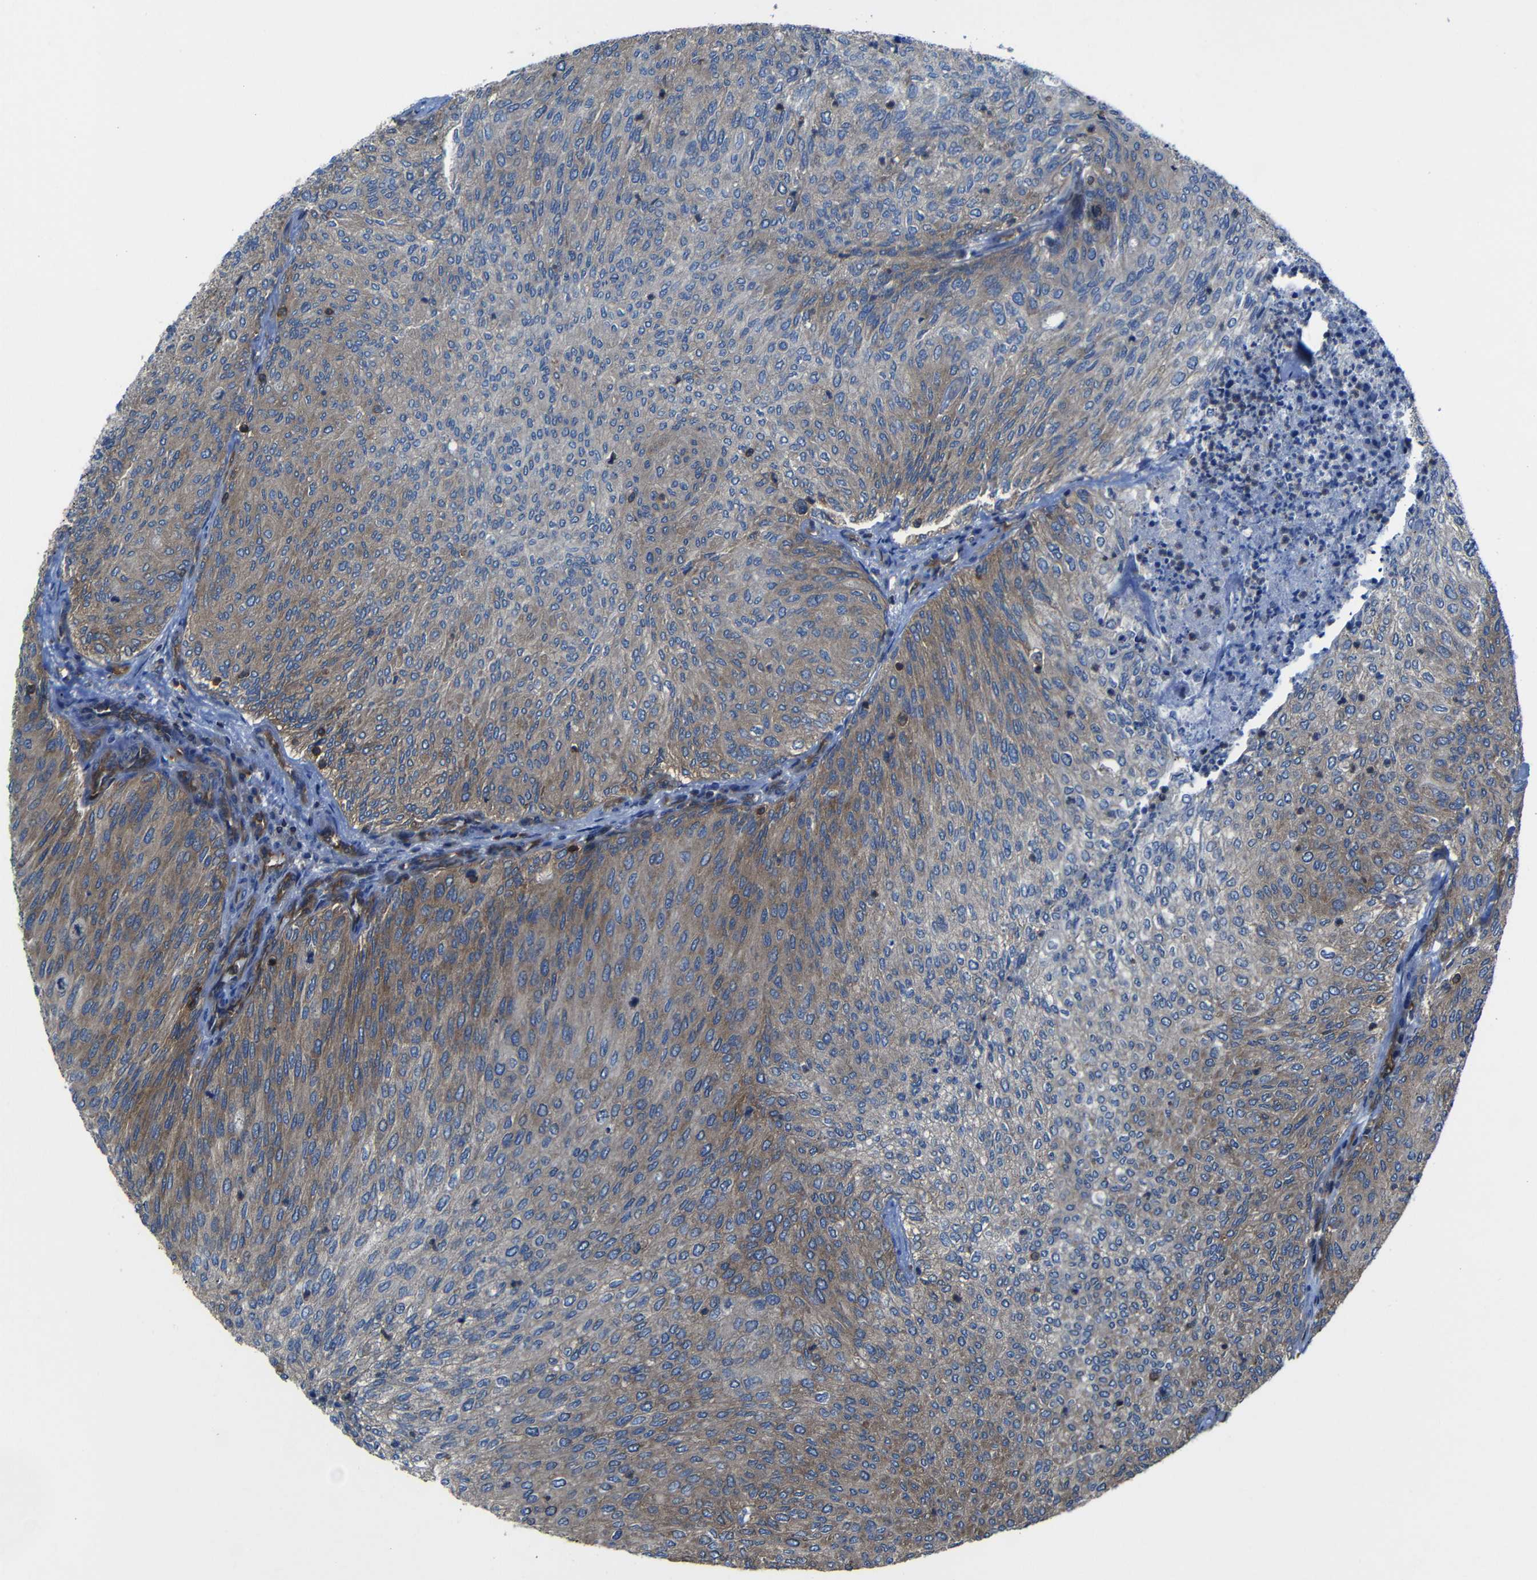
{"staining": {"intensity": "moderate", "quantity": "25%-75%", "location": "cytoplasmic/membranous"}, "tissue": "urothelial cancer", "cell_type": "Tumor cells", "image_type": "cancer", "snomed": [{"axis": "morphology", "description": "Urothelial carcinoma, Low grade"}, {"axis": "topography", "description": "Urinary bladder"}], "caption": "Protein expression analysis of human urothelial carcinoma (low-grade) reveals moderate cytoplasmic/membranous staining in approximately 25%-75% of tumor cells.", "gene": "ARHGEF1", "patient": {"sex": "female", "age": 79}}